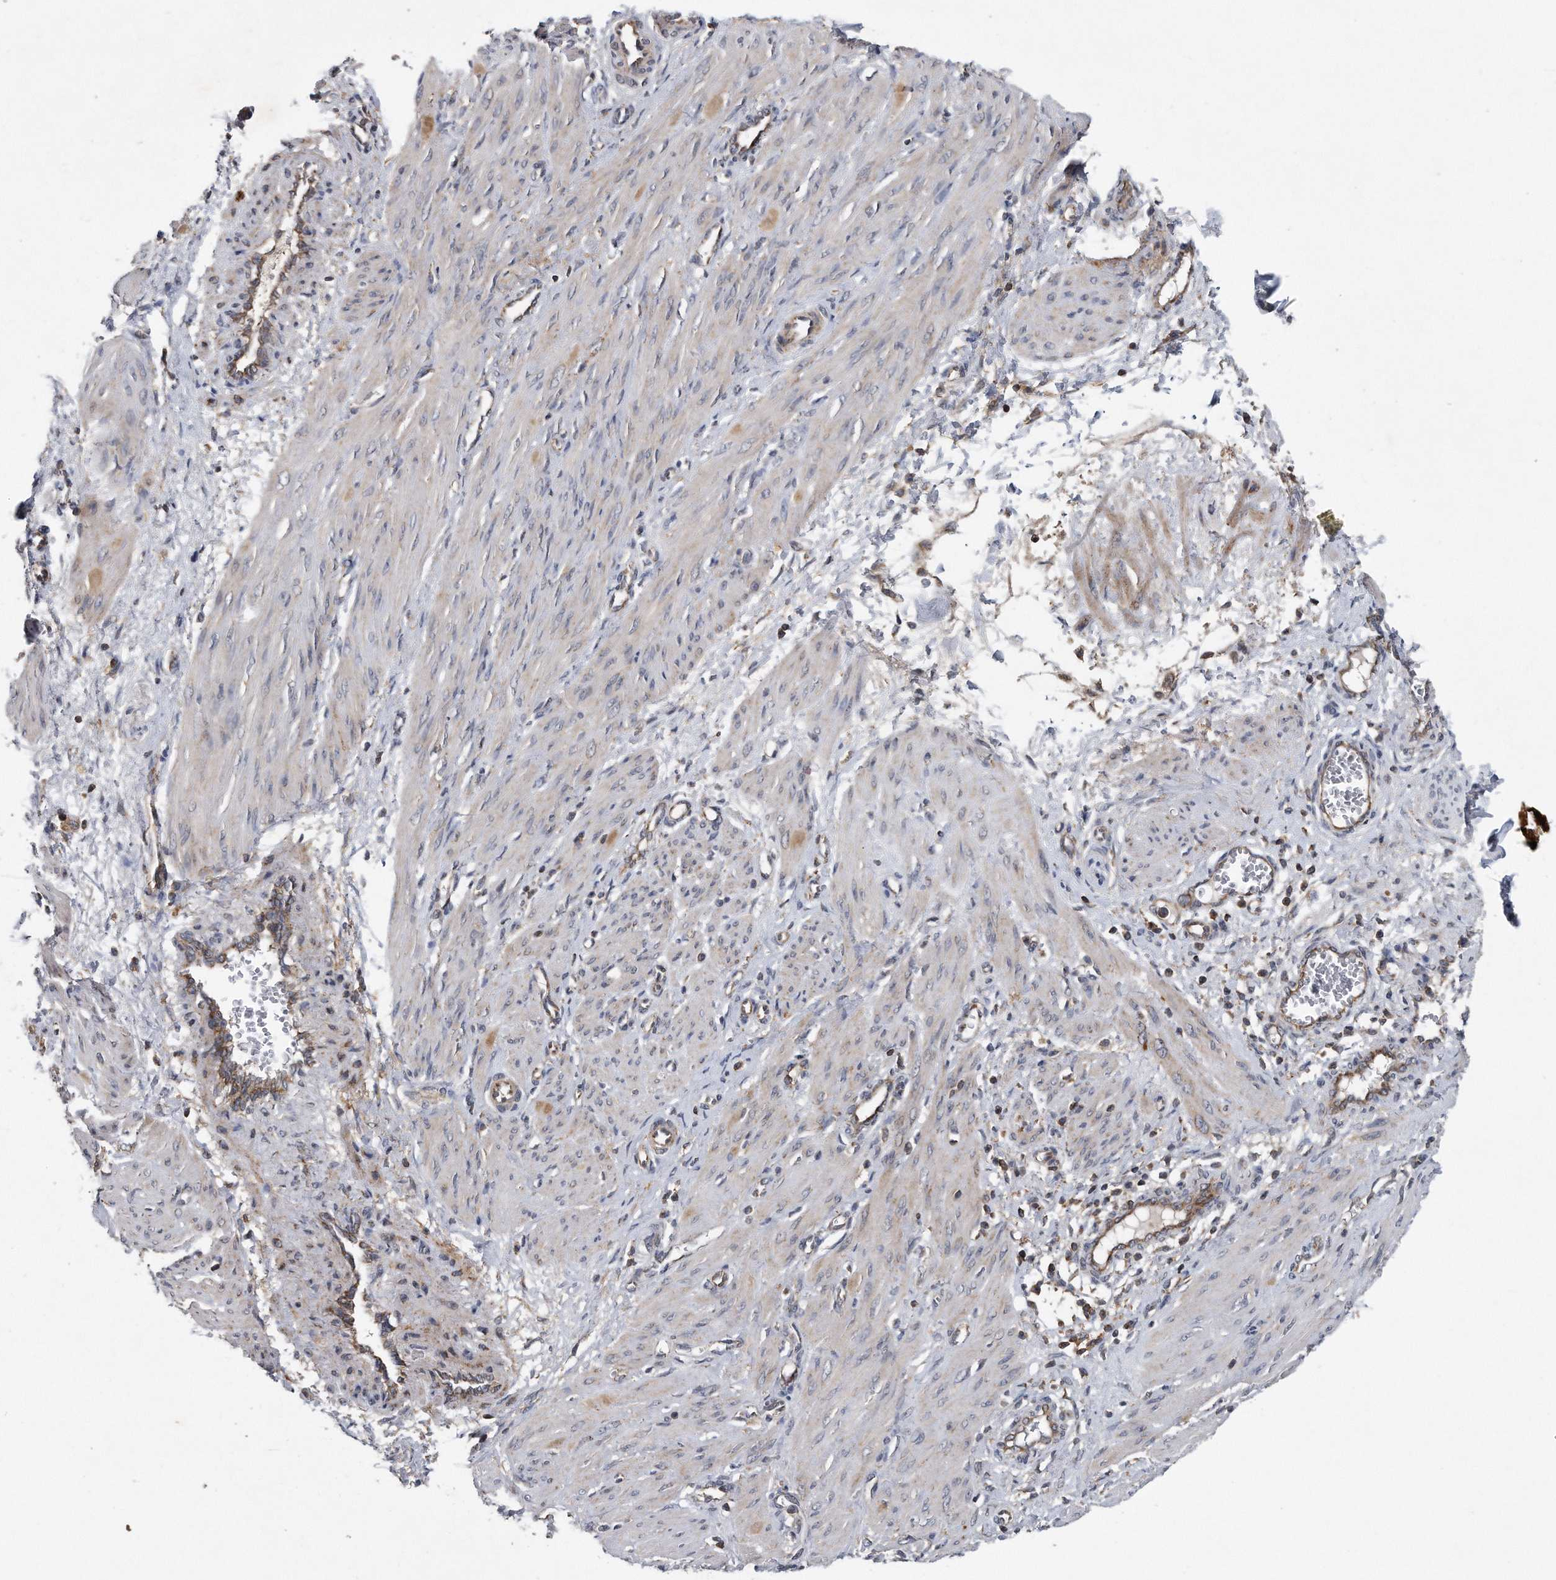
{"staining": {"intensity": "negative", "quantity": "none", "location": "none"}, "tissue": "smooth muscle", "cell_type": "Smooth muscle cells", "image_type": "normal", "snomed": [{"axis": "morphology", "description": "Normal tissue, NOS"}, {"axis": "topography", "description": "Endometrium"}], "caption": "High power microscopy photomicrograph of an IHC histopathology image of benign smooth muscle, revealing no significant staining in smooth muscle cells.", "gene": "ALPK2", "patient": {"sex": "female", "age": 33}}